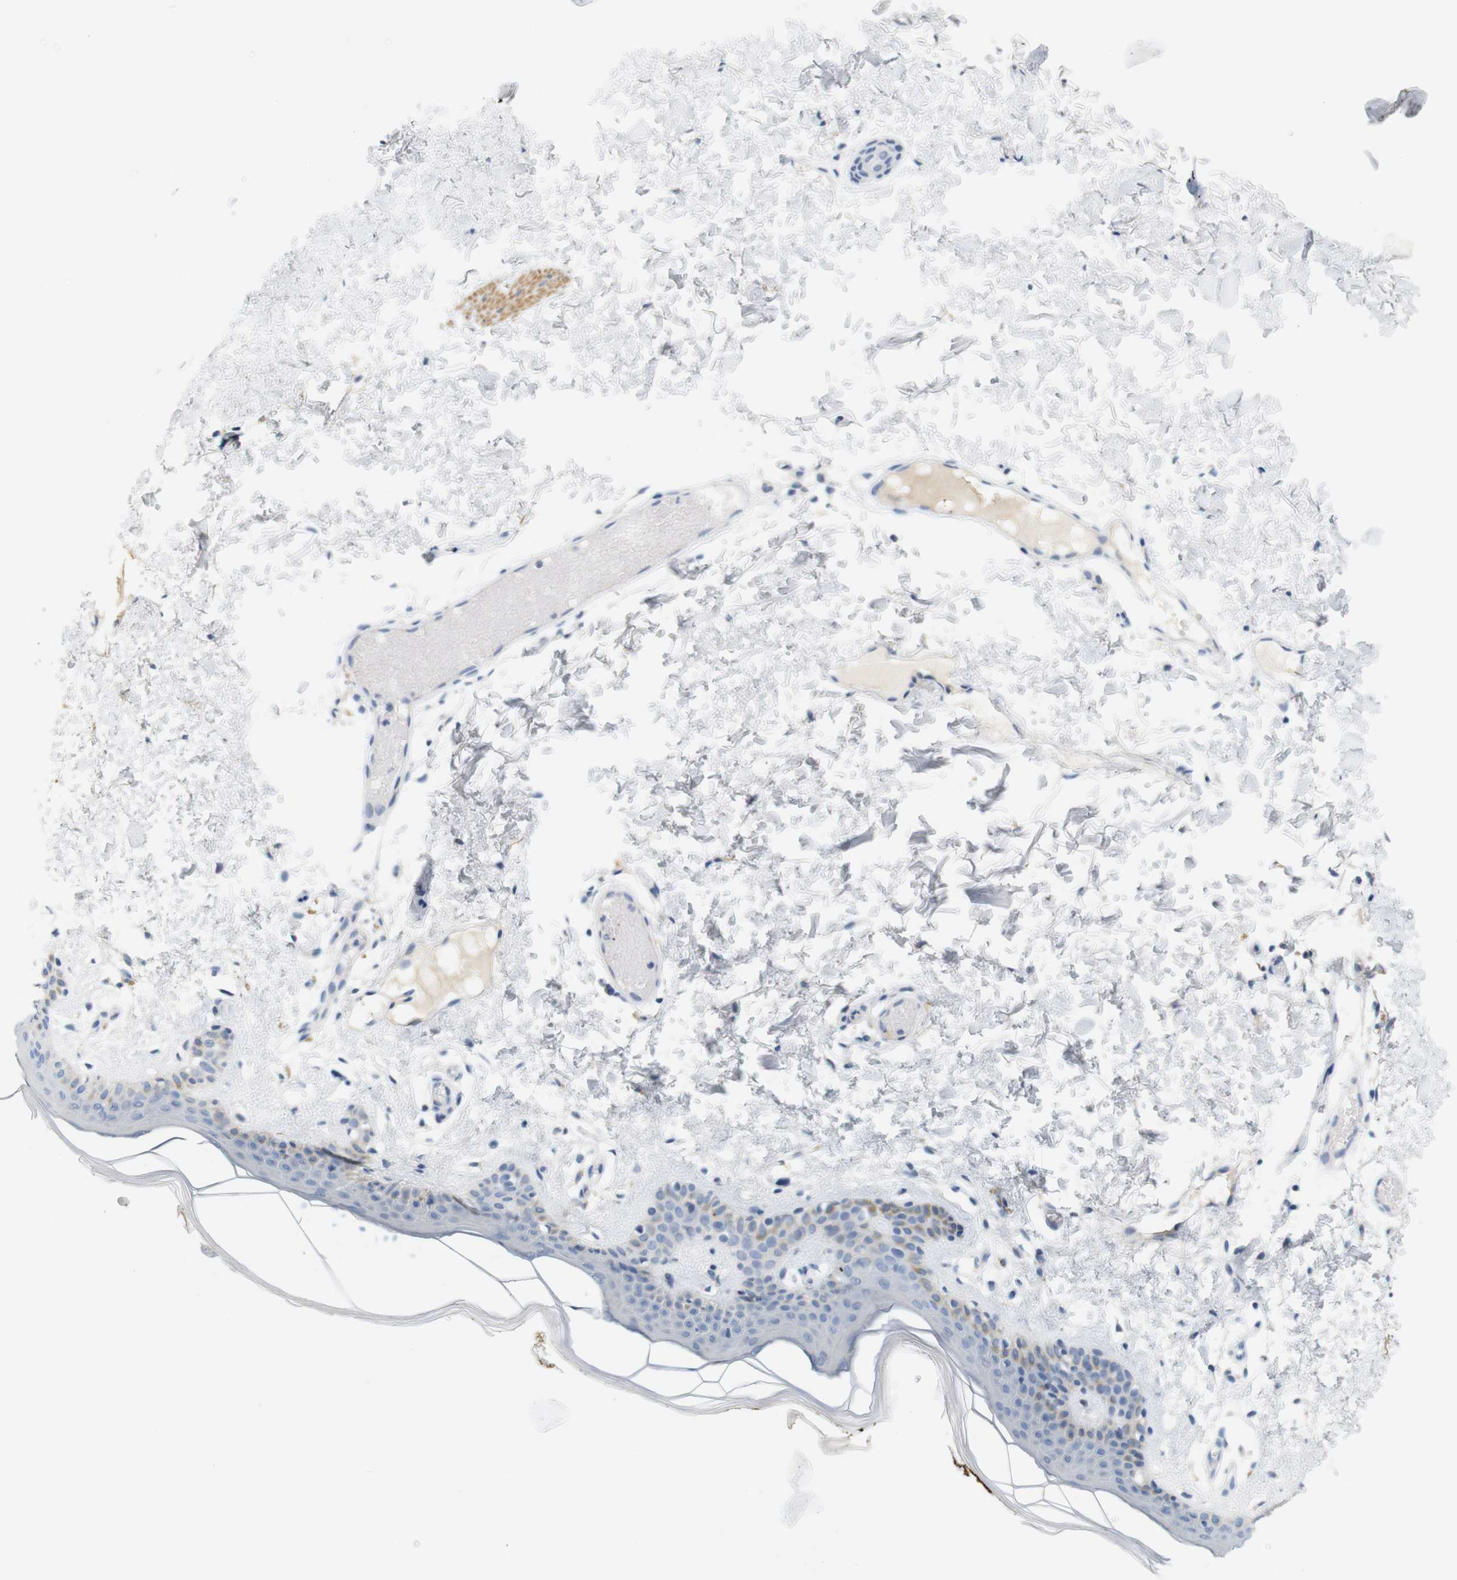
{"staining": {"intensity": "negative", "quantity": "none", "location": "none"}, "tissue": "skin", "cell_type": "Fibroblasts", "image_type": "normal", "snomed": [{"axis": "morphology", "description": "Normal tissue, NOS"}, {"axis": "topography", "description": "Skin"}], "caption": "DAB immunohistochemical staining of benign human skin exhibits no significant staining in fibroblasts. Brightfield microscopy of immunohistochemistry stained with DAB (brown) and hematoxylin (blue), captured at high magnification.", "gene": "HRH2", "patient": {"sex": "male", "age": 53}}